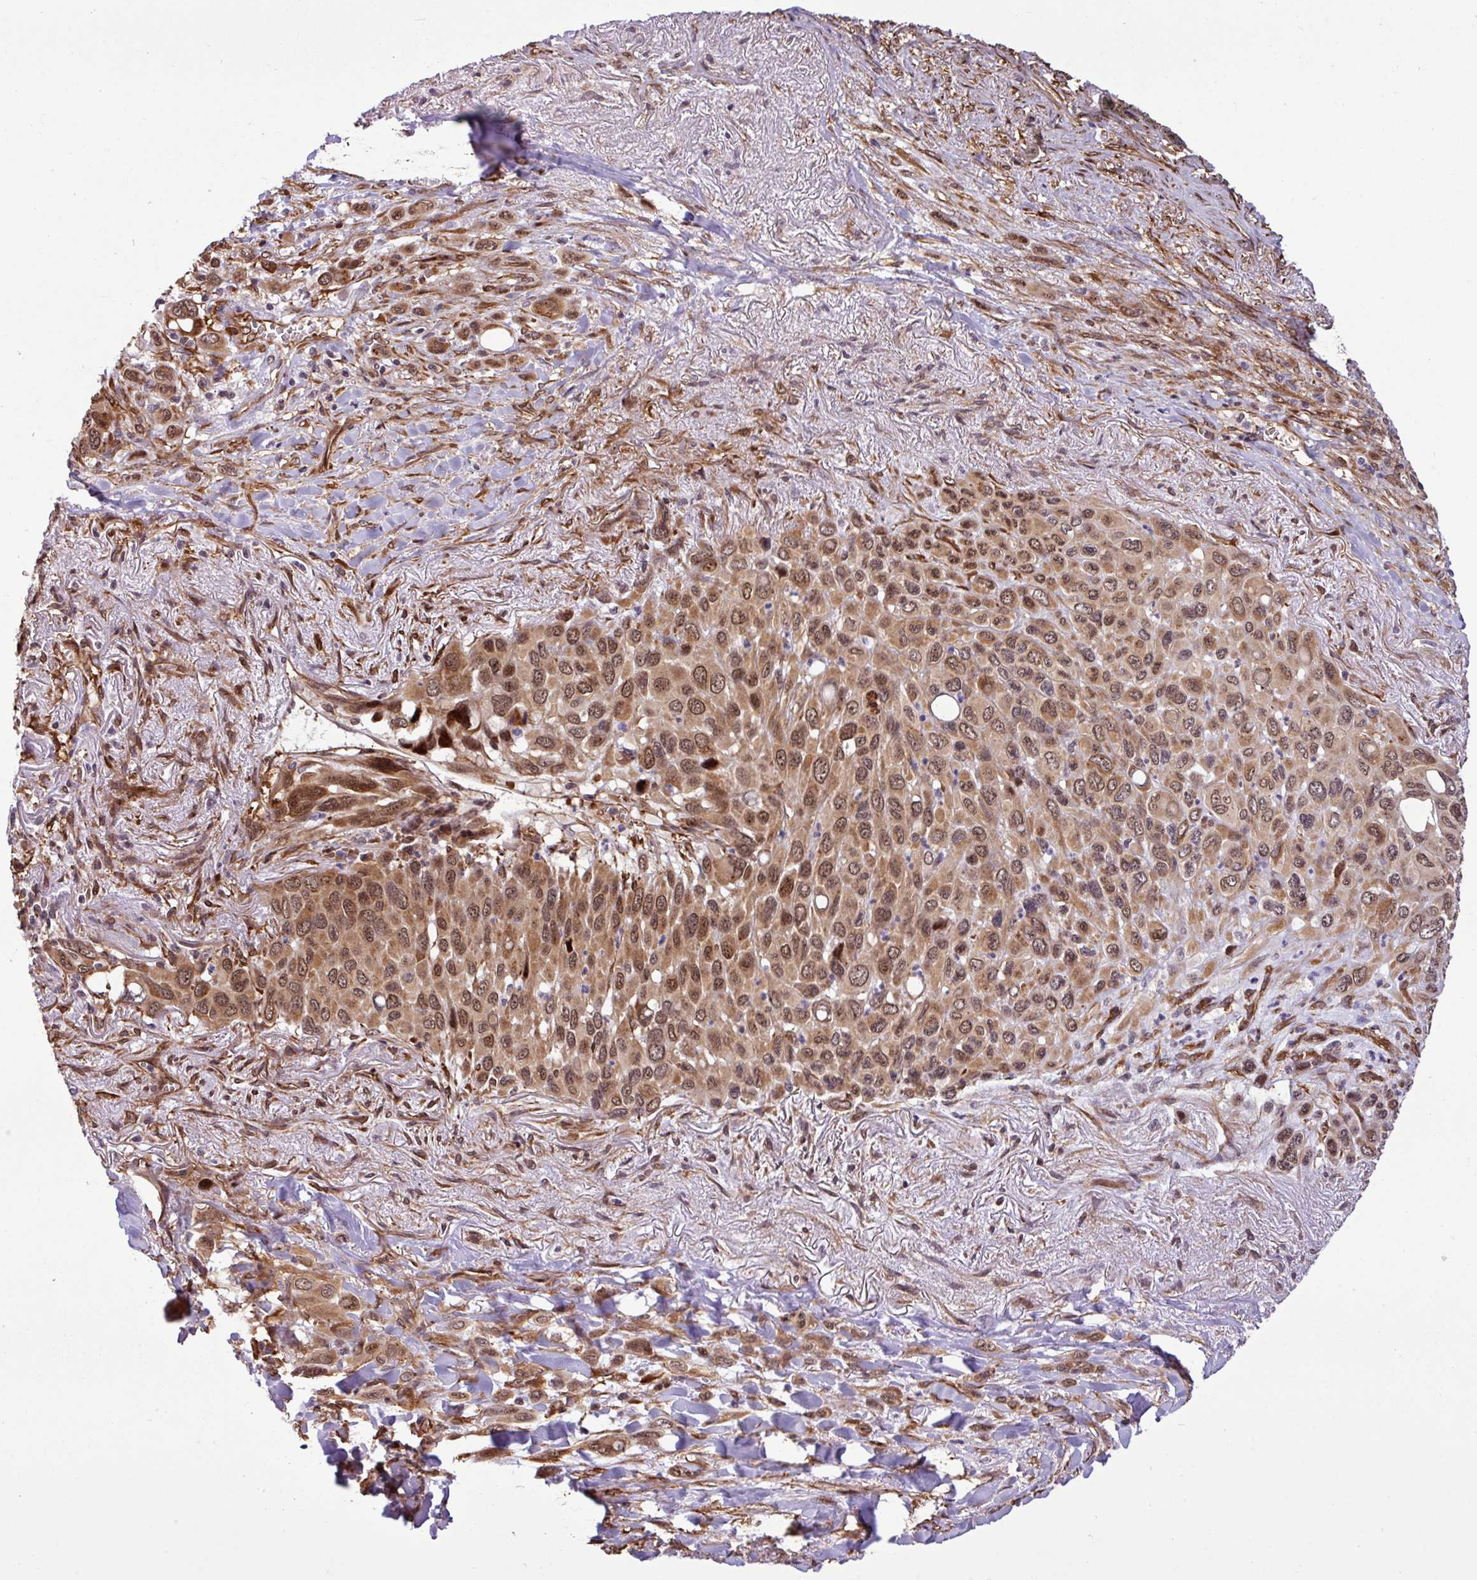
{"staining": {"intensity": "moderate", "quantity": ">75%", "location": "cytoplasmic/membranous,nuclear"}, "tissue": "melanoma", "cell_type": "Tumor cells", "image_type": "cancer", "snomed": [{"axis": "morphology", "description": "Malignant melanoma, Metastatic site"}, {"axis": "topography", "description": "Lung"}], "caption": "This is a histology image of immunohistochemistry staining of melanoma, which shows moderate expression in the cytoplasmic/membranous and nuclear of tumor cells.", "gene": "C7orf50", "patient": {"sex": "male", "age": 48}}